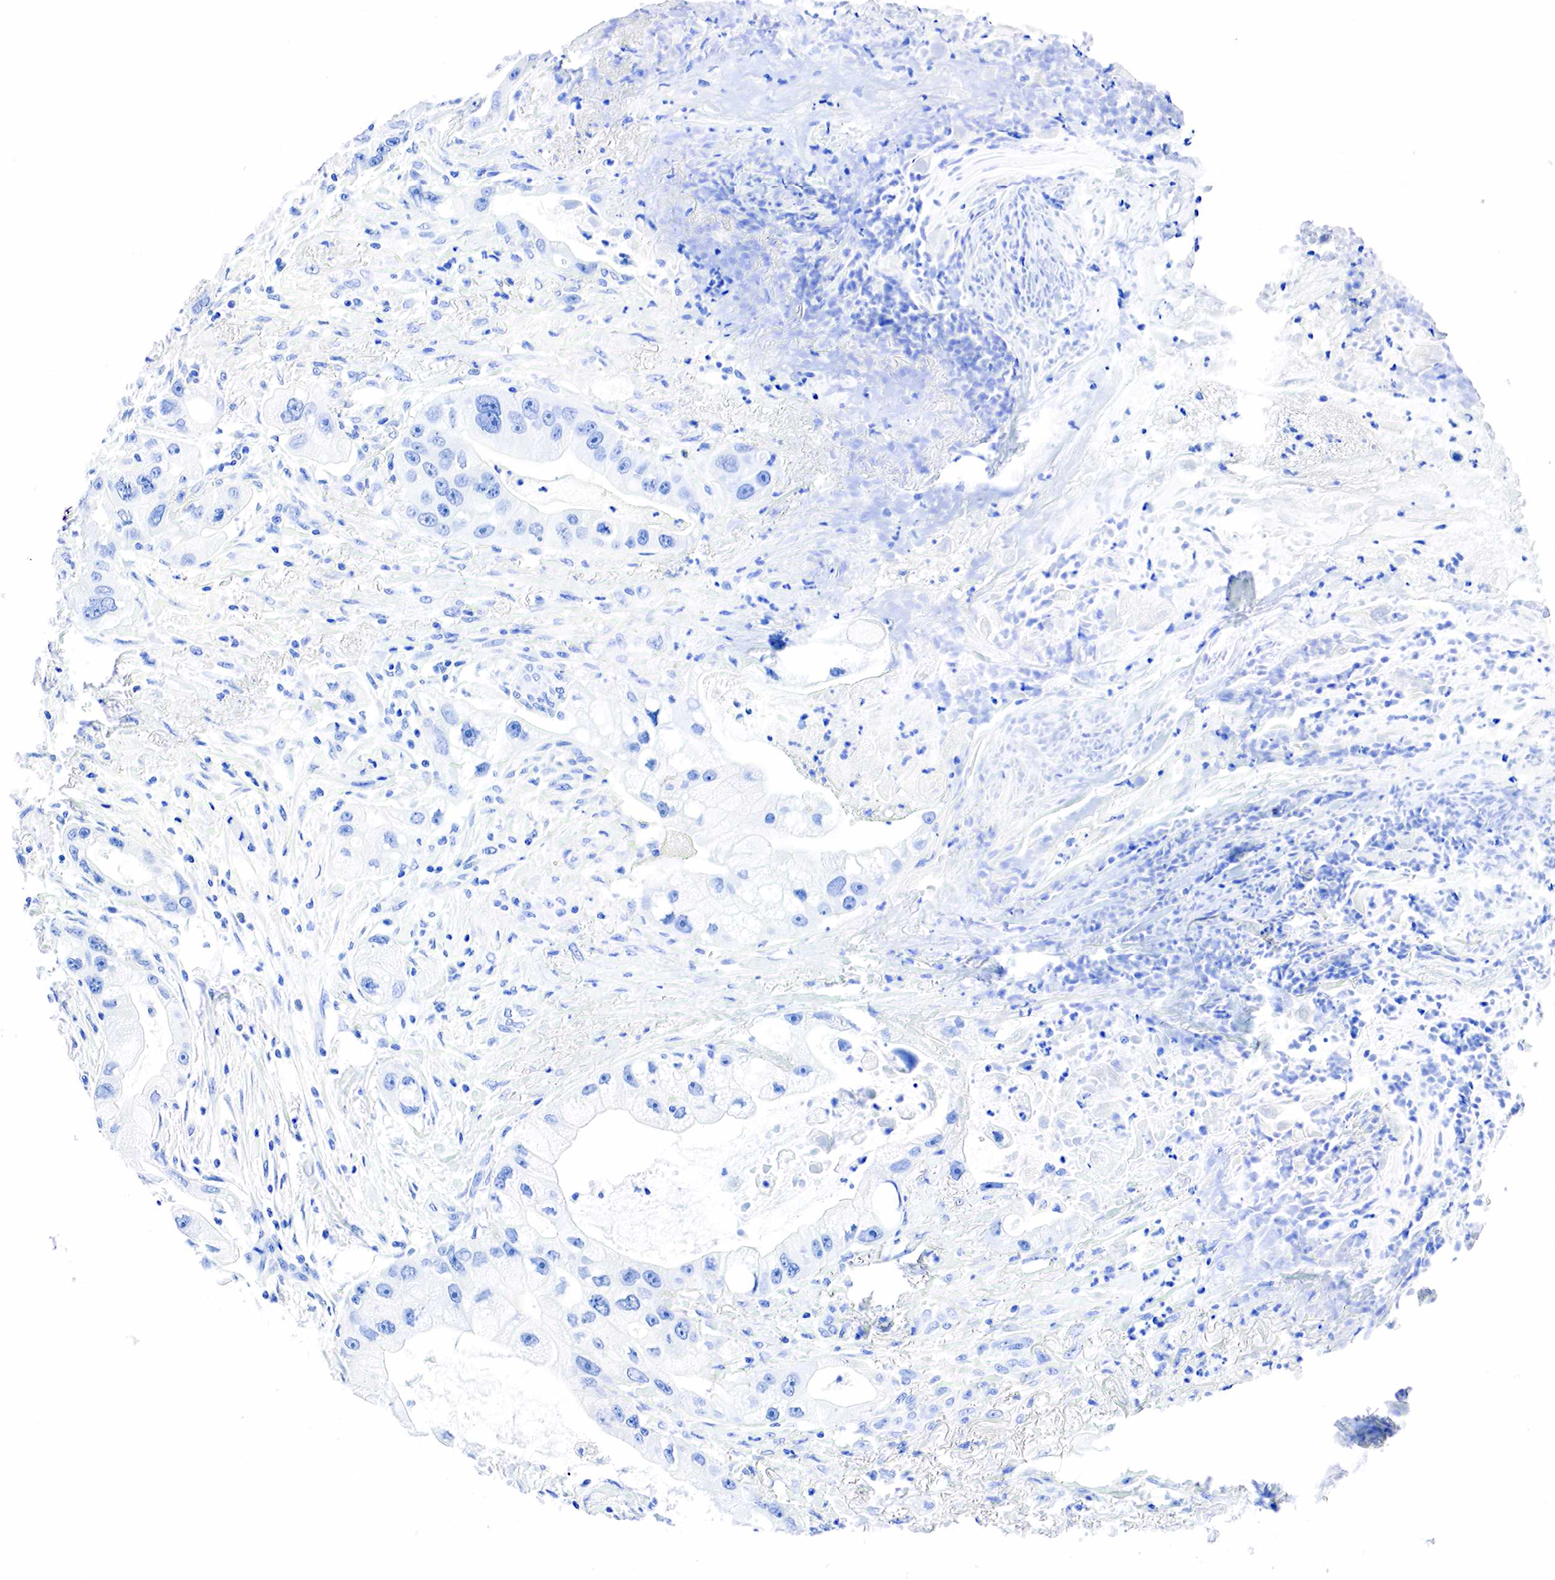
{"staining": {"intensity": "negative", "quantity": "none", "location": "none"}, "tissue": "pancreatic cancer", "cell_type": "Tumor cells", "image_type": "cancer", "snomed": [{"axis": "morphology", "description": "Adenocarcinoma, NOS"}, {"axis": "topography", "description": "Pancreas"}, {"axis": "topography", "description": "Stomach, upper"}], "caption": "Tumor cells show no significant protein expression in pancreatic cancer. The staining is performed using DAB brown chromogen with nuclei counter-stained in using hematoxylin.", "gene": "PTH", "patient": {"sex": "male", "age": 77}}